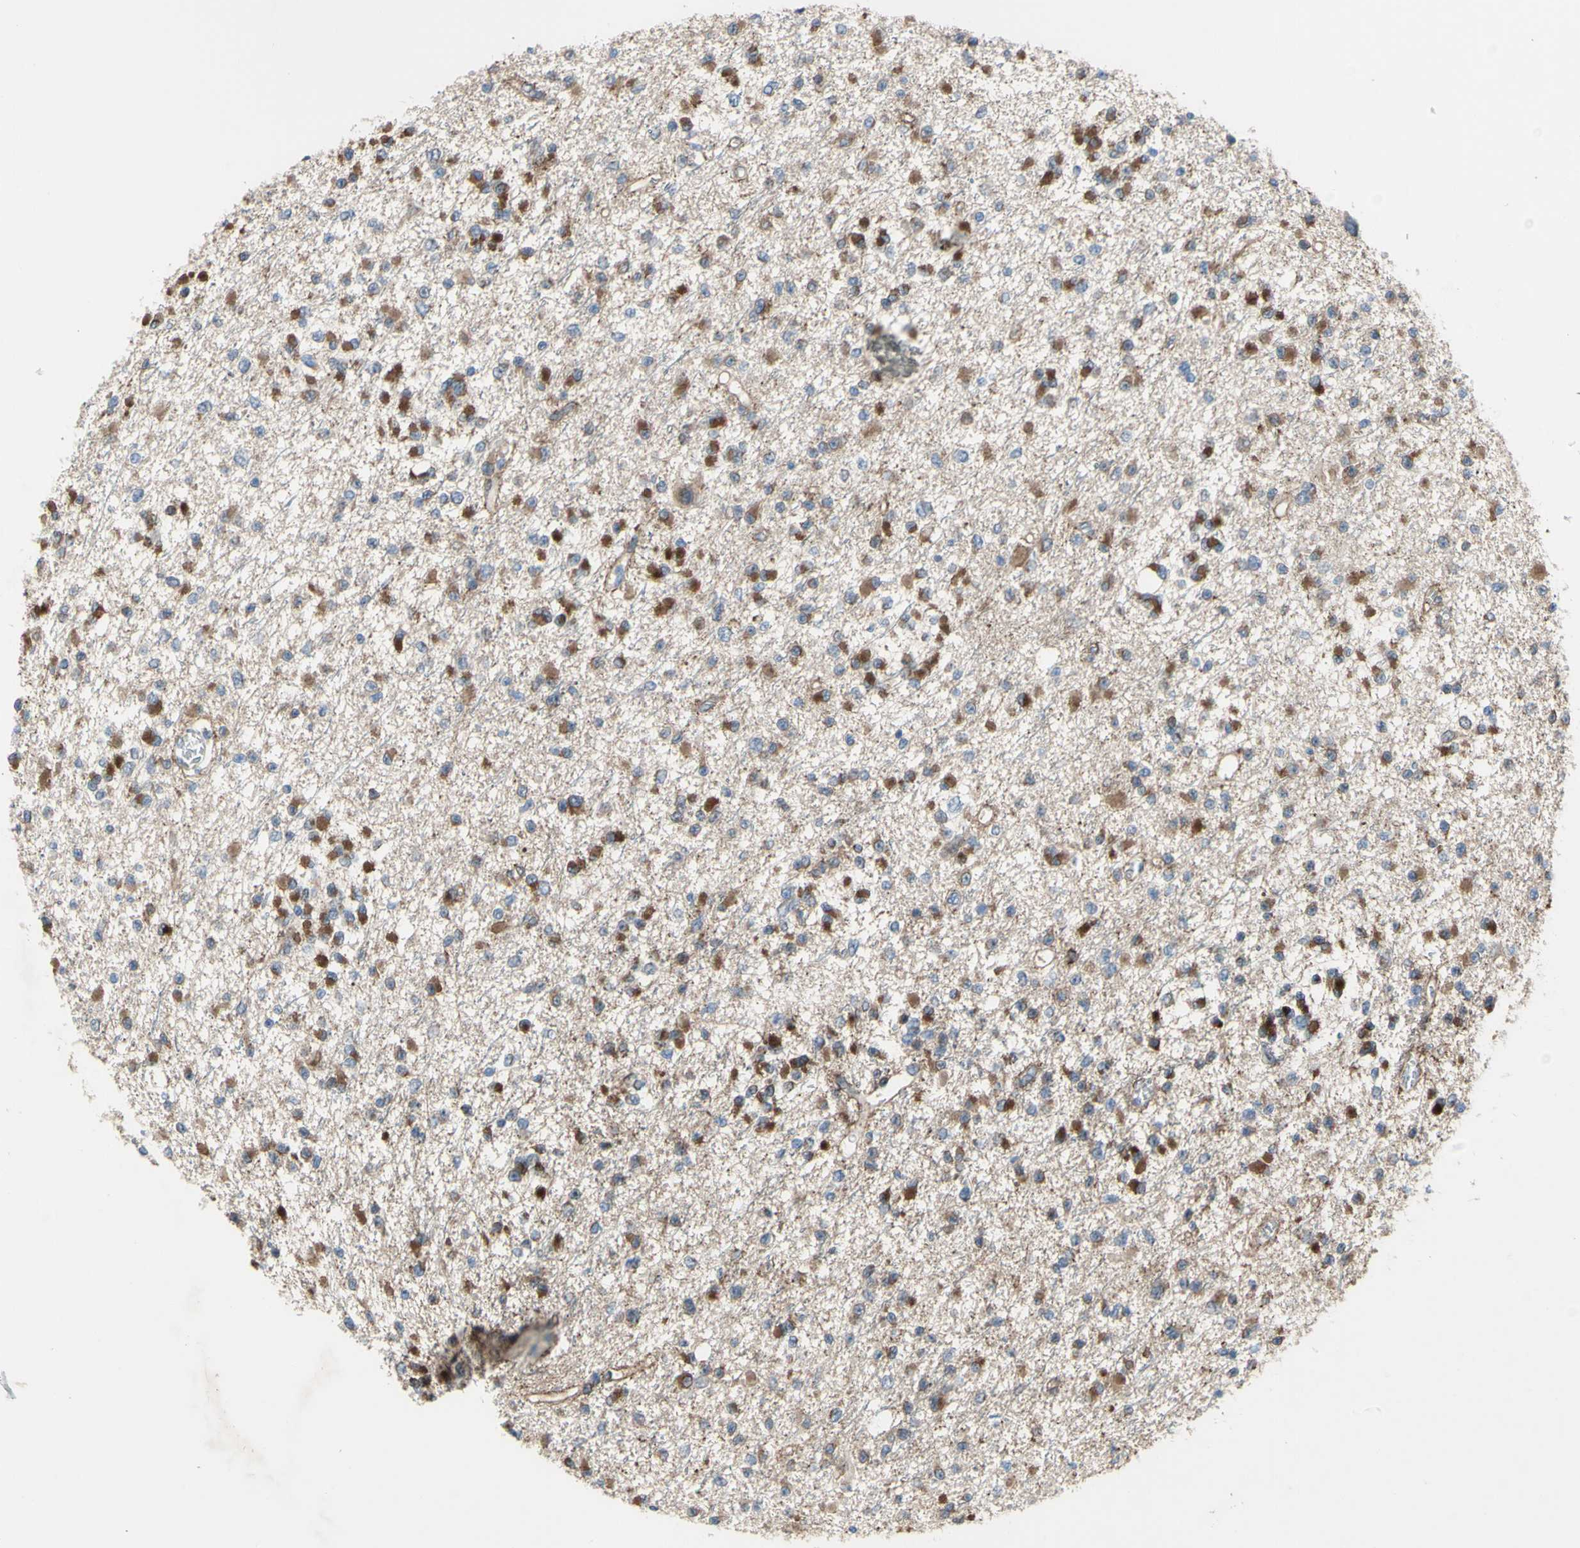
{"staining": {"intensity": "strong", "quantity": "25%-75%", "location": "cytoplasmic/membranous"}, "tissue": "glioma", "cell_type": "Tumor cells", "image_type": "cancer", "snomed": [{"axis": "morphology", "description": "Glioma, malignant, Low grade"}, {"axis": "topography", "description": "Brain"}], "caption": "An image of human glioma stained for a protein displays strong cytoplasmic/membranous brown staining in tumor cells.", "gene": "GRAMD2B", "patient": {"sex": "female", "age": 22}}